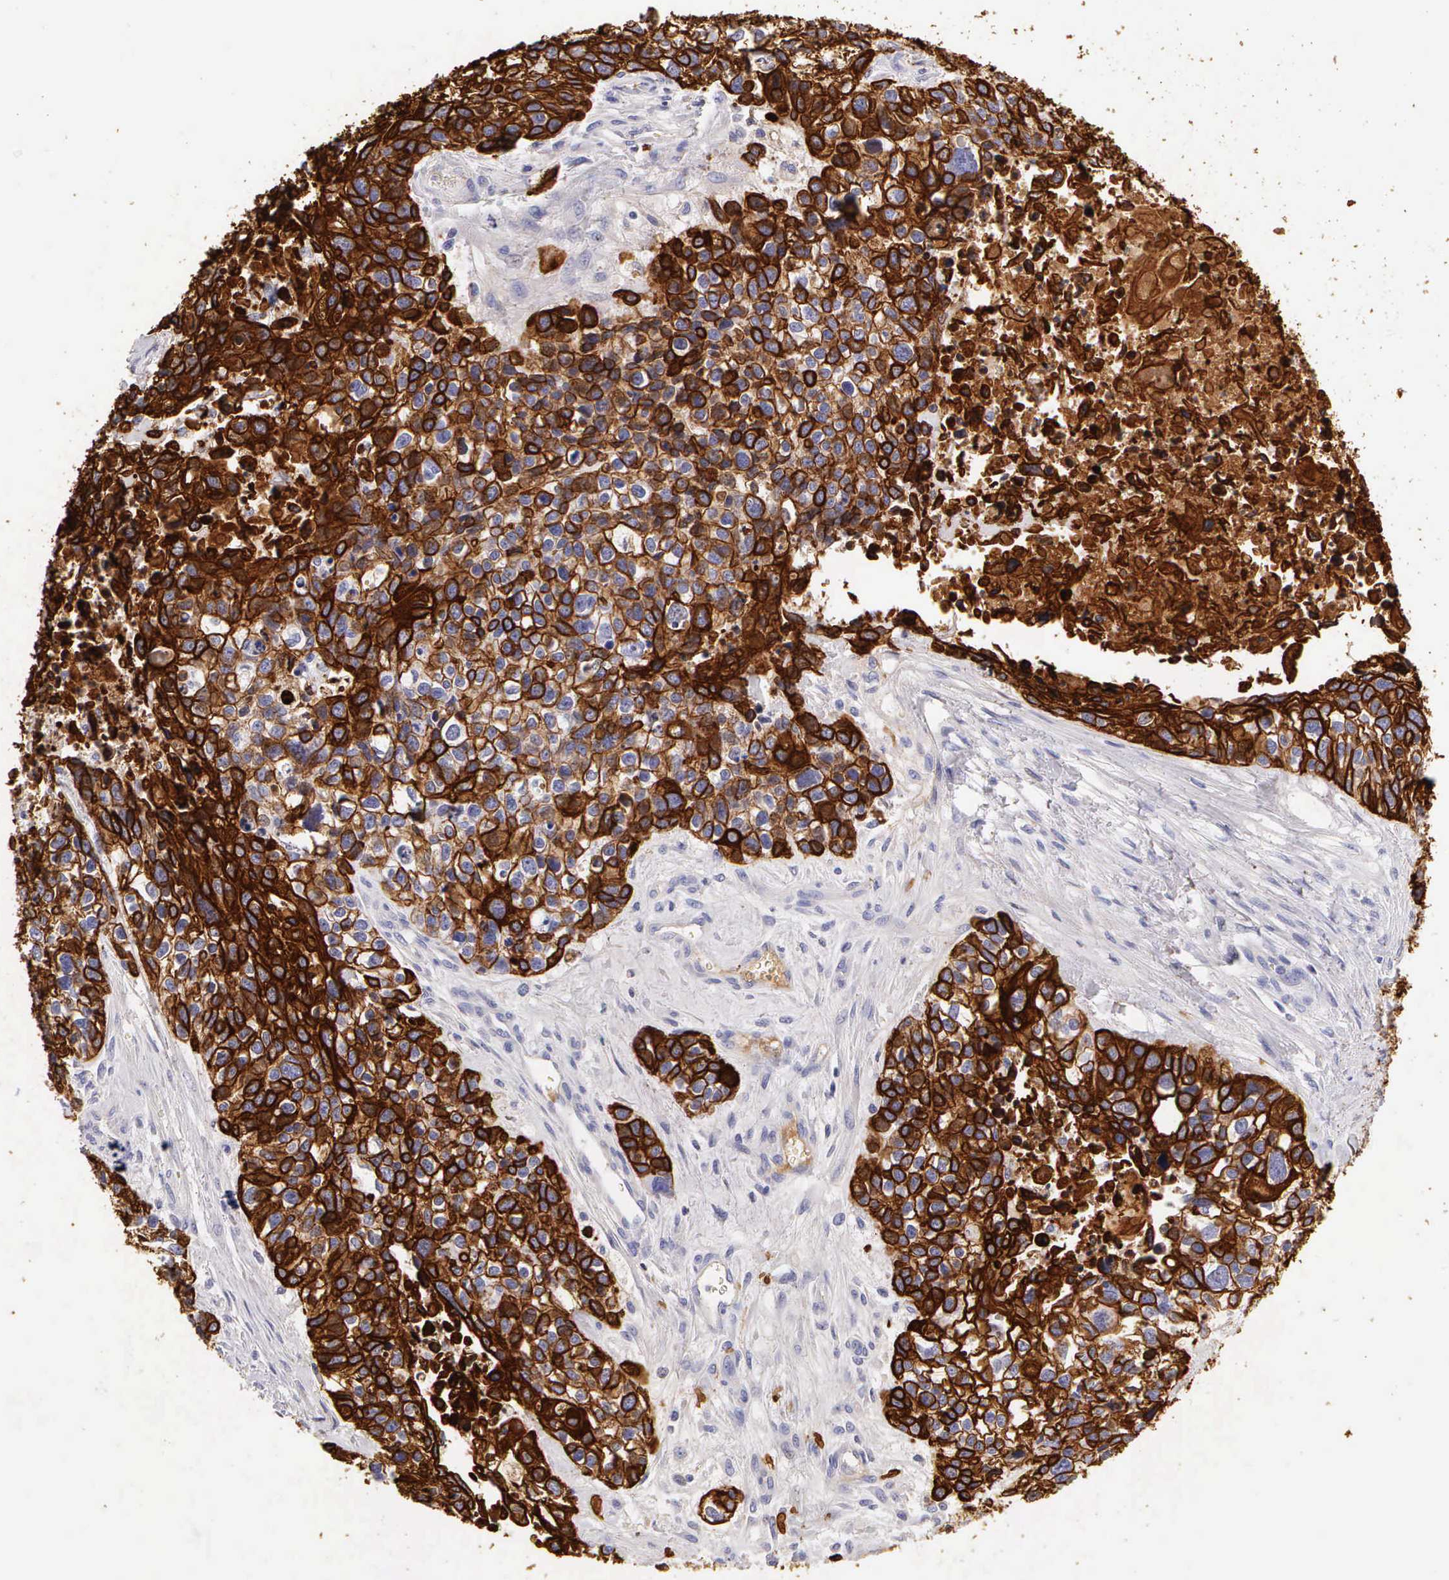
{"staining": {"intensity": "strong", "quantity": ">75%", "location": "cytoplasmic/membranous"}, "tissue": "lung cancer", "cell_type": "Tumor cells", "image_type": "cancer", "snomed": [{"axis": "morphology", "description": "Squamous cell carcinoma, NOS"}, {"axis": "topography", "description": "Lymph node"}, {"axis": "topography", "description": "Lung"}], "caption": "Immunohistochemistry (IHC) image of lung squamous cell carcinoma stained for a protein (brown), which displays high levels of strong cytoplasmic/membranous staining in approximately >75% of tumor cells.", "gene": "KRT17", "patient": {"sex": "male", "age": 74}}